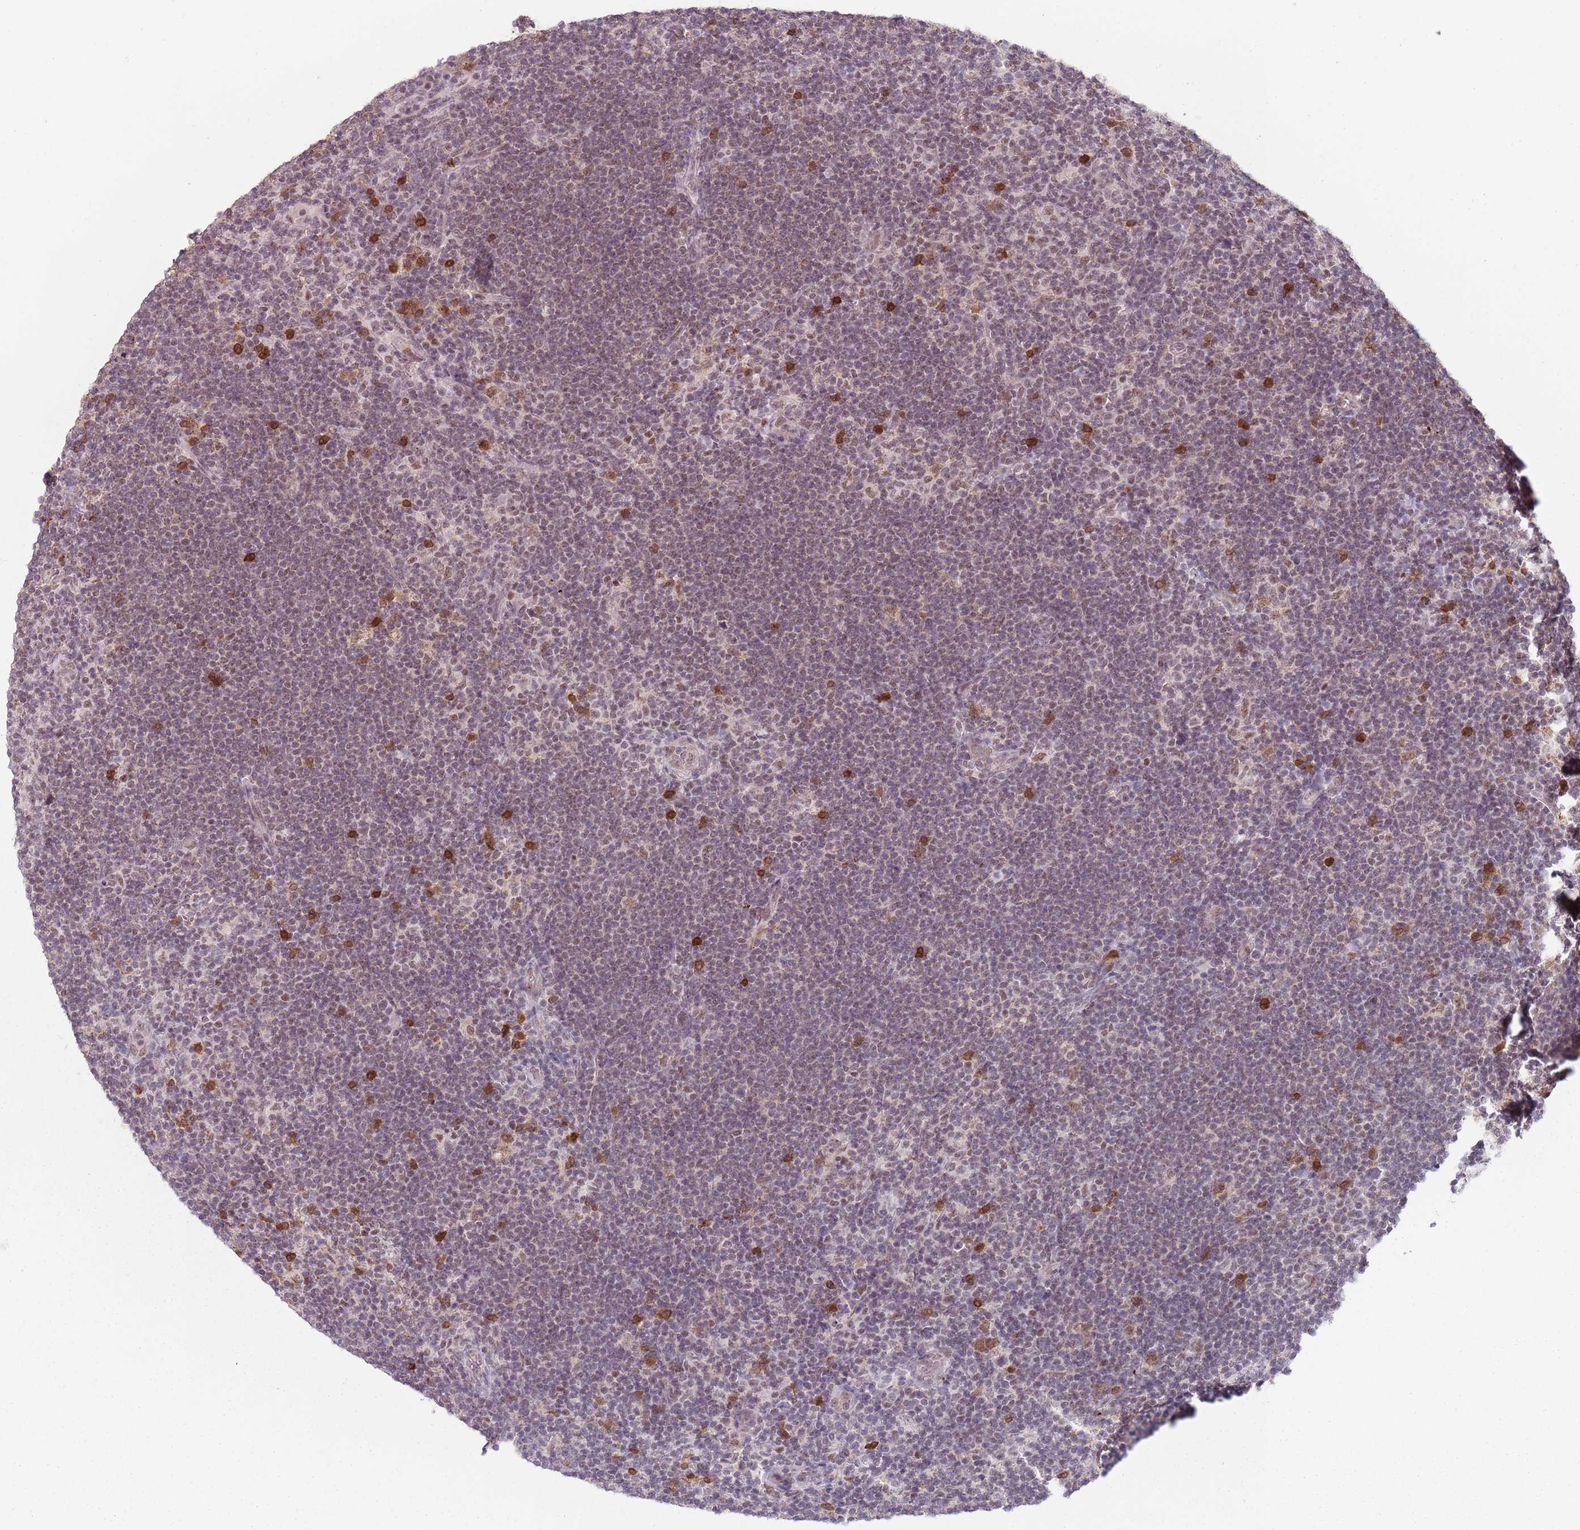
{"staining": {"intensity": "negative", "quantity": "none", "location": "none"}, "tissue": "lymphoma", "cell_type": "Tumor cells", "image_type": "cancer", "snomed": [{"axis": "morphology", "description": "Hodgkin's disease, NOS"}, {"axis": "topography", "description": "Lymph node"}], "caption": "DAB immunohistochemical staining of human Hodgkin's disease shows no significant positivity in tumor cells.", "gene": "SMARCAL1", "patient": {"sex": "female", "age": 57}}